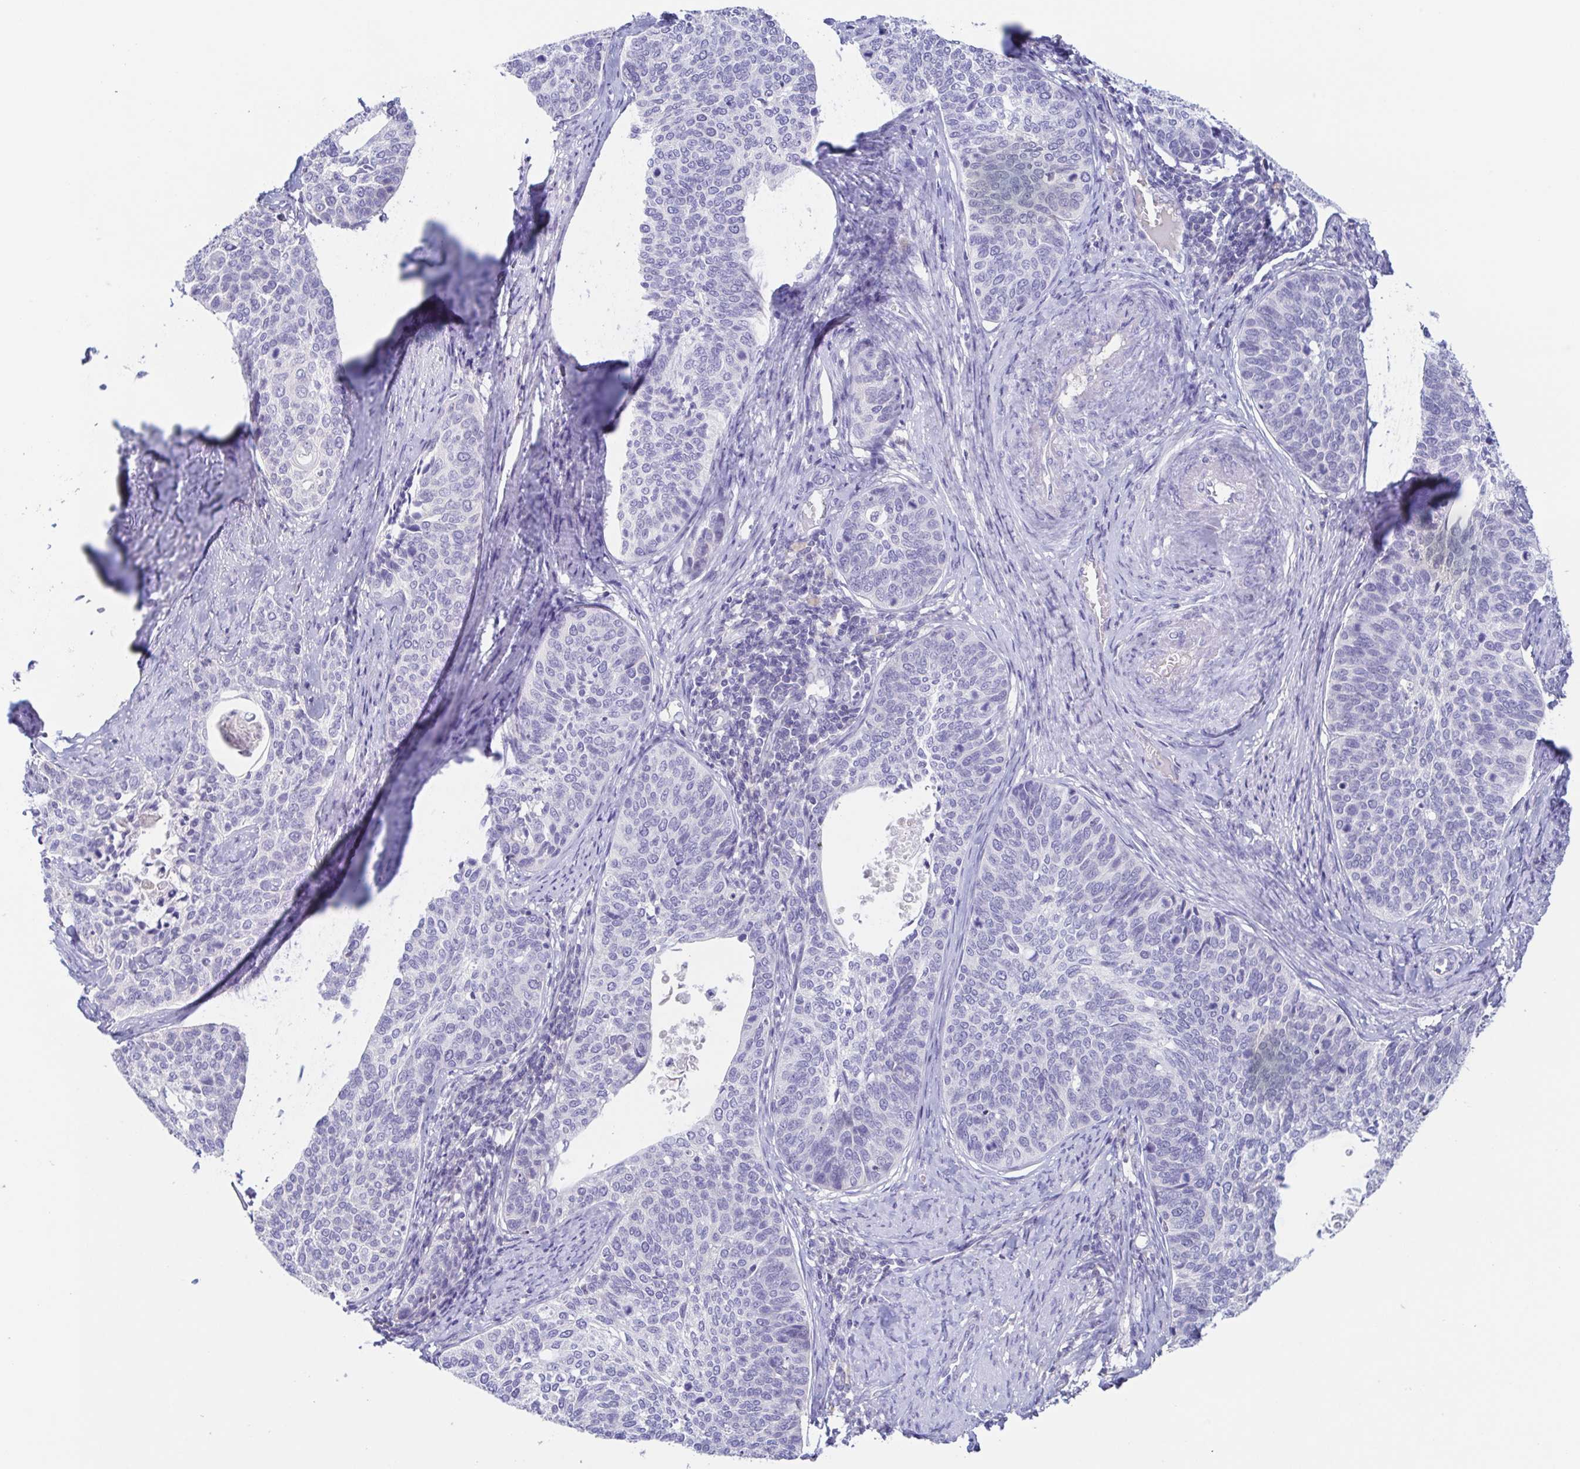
{"staining": {"intensity": "negative", "quantity": "none", "location": "none"}, "tissue": "cervical cancer", "cell_type": "Tumor cells", "image_type": "cancer", "snomed": [{"axis": "morphology", "description": "Squamous cell carcinoma, NOS"}, {"axis": "topography", "description": "Cervix"}], "caption": "Cervical cancer (squamous cell carcinoma) was stained to show a protein in brown. There is no significant positivity in tumor cells. (DAB immunohistochemistry (IHC) visualized using brightfield microscopy, high magnification).", "gene": "TREH", "patient": {"sex": "female", "age": 69}}